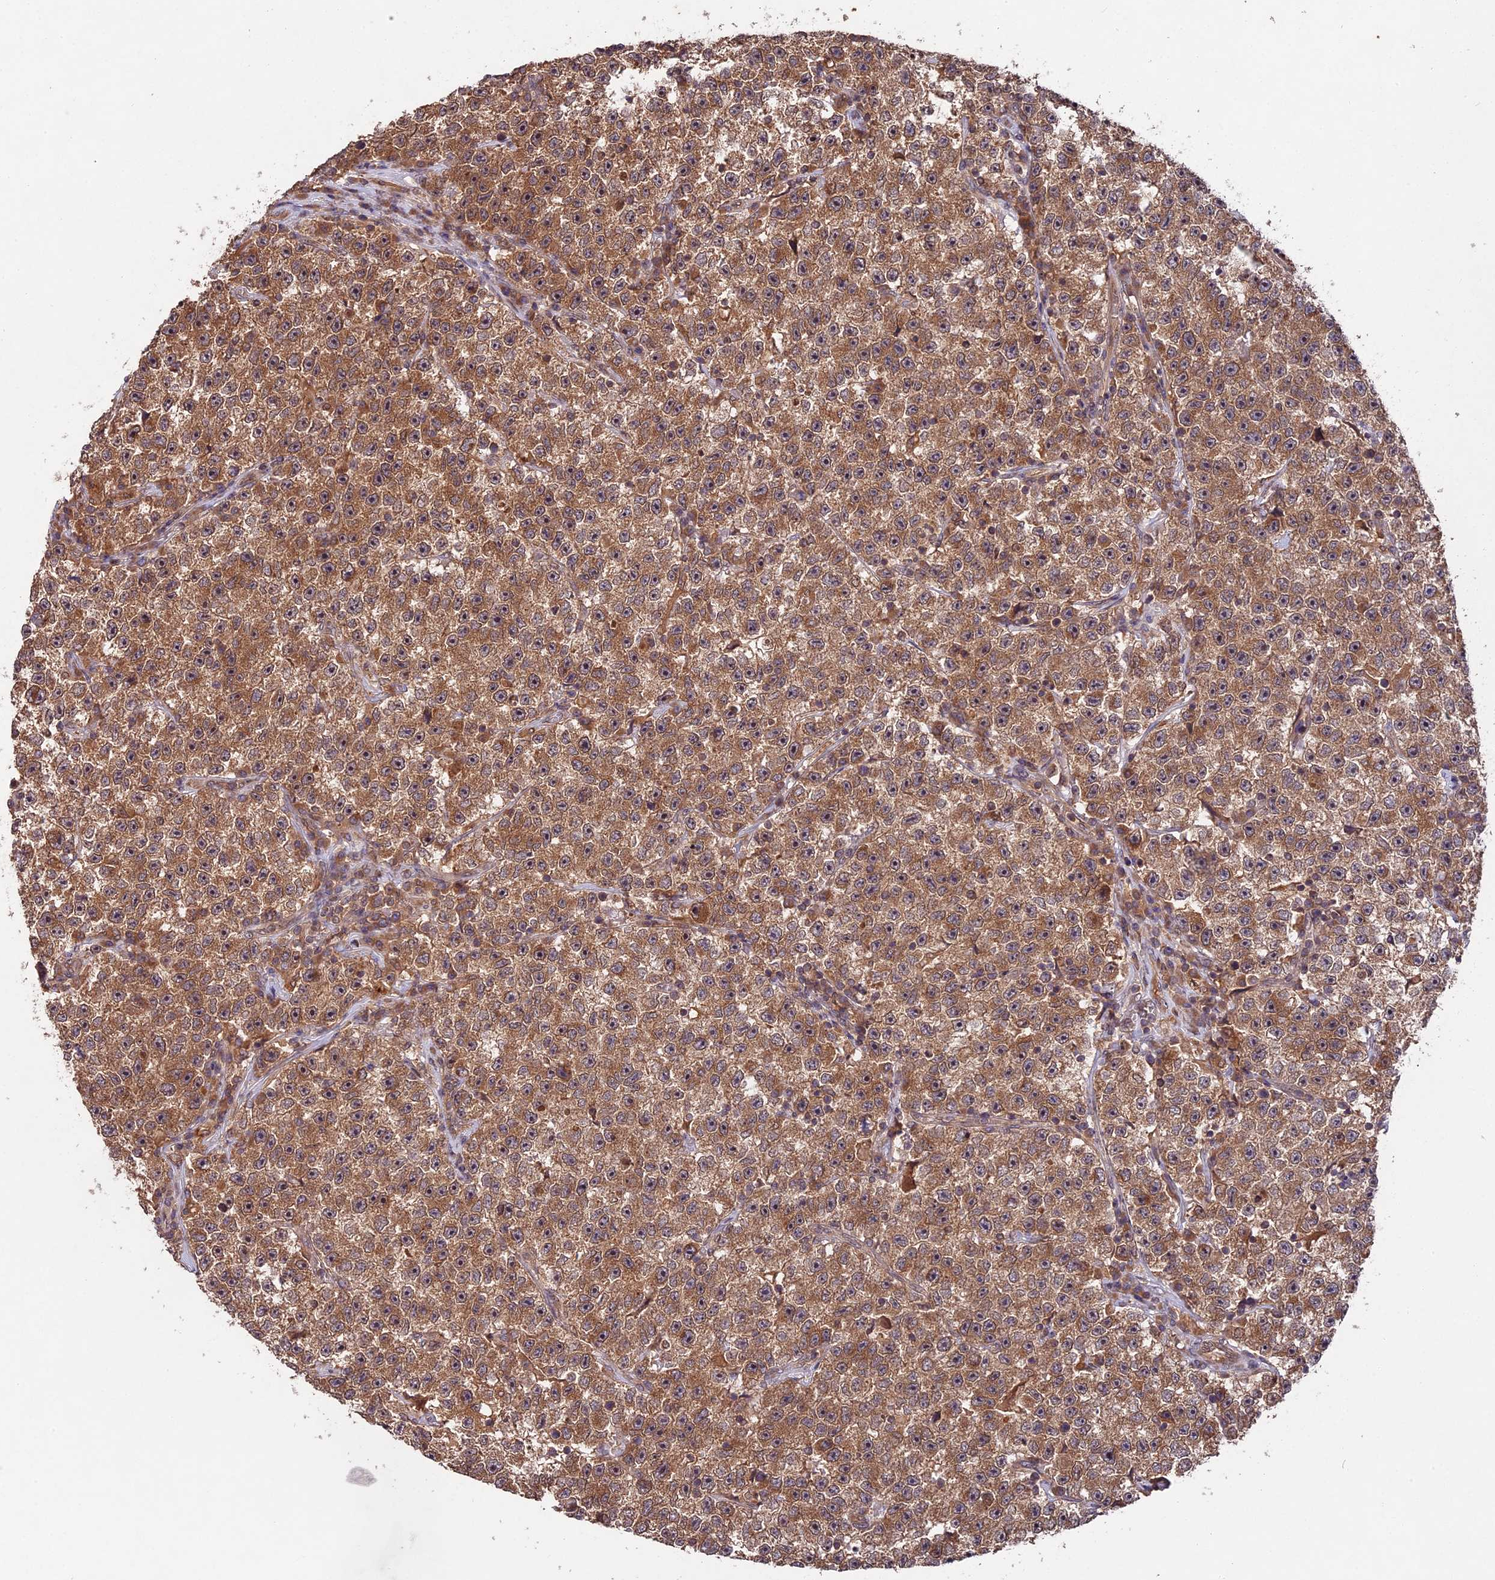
{"staining": {"intensity": "moderate", "quantity": ">75%", "location": "cytoplasmic/membranous"}, "tissue": "testis cancer", "cell_type": "Tumor cells", "image_type": "cancer", "snomed": [{"axis": "morphology", "description": "Seminoma, NOS"}, {"axis": "topography", "description": "Testis"}], "caption": "The image displays immunohistochemical staining of testis cancer. There is moderate cytoplasmic/membranous positivity is appreciated in approximately >75% of tumor cells. The staining was performed using DAB (3,3'-diaminobenzidine) to visualize the protein expression in brown, while the nuclei were stained in blue with hematoxylin (Magnification: 20x).", "gene": "CHAC1", "patient": {"sex": "male", "age": 22}}